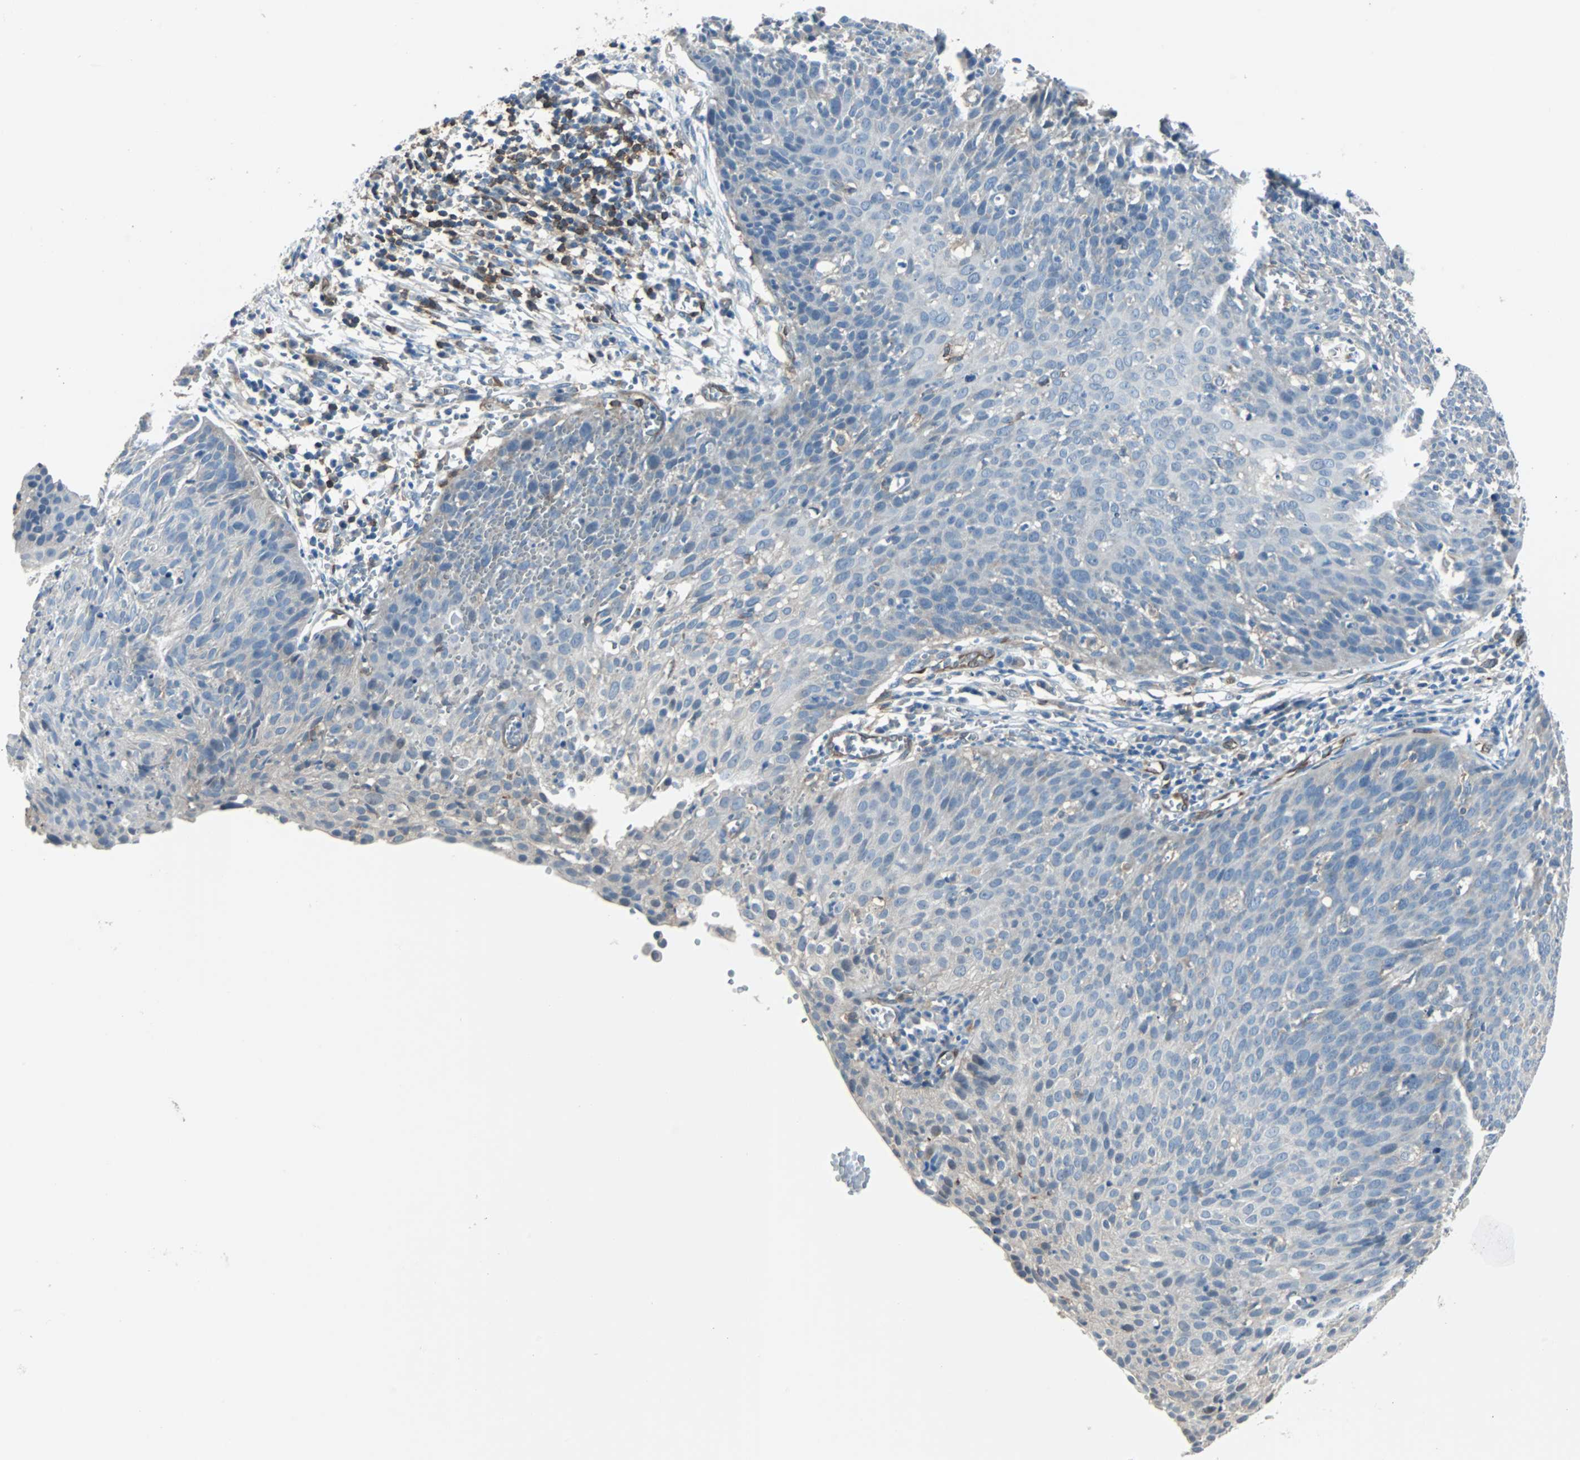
{"staining": {"intensity": "negative", "quantity": "none", "location": "none"}, "tissue": "cervical cancer", "cell_type": "Tumor cells", "image_type": "cancer", "snomed": [{"axis": "morphology", "description": "Squamous cell carcinoma, NOS"}, {"axis": "topography", "description": "Cervix"}], "caption": "Immunohistochemistry histopathology image of neoplastic tissue: human squamous cell carcinoma (cervical) stained with DAB (3,3'-diaminobenzidine) displays no significant protein staining in tumor cells. The staining is performed using DAB (3,3'-diaminobenzidine) brown chromogen with nuclei counter-stained in using hematoxylin.", "gene": "SWAP70", "patient": {"sex": "female", "age": 38}}